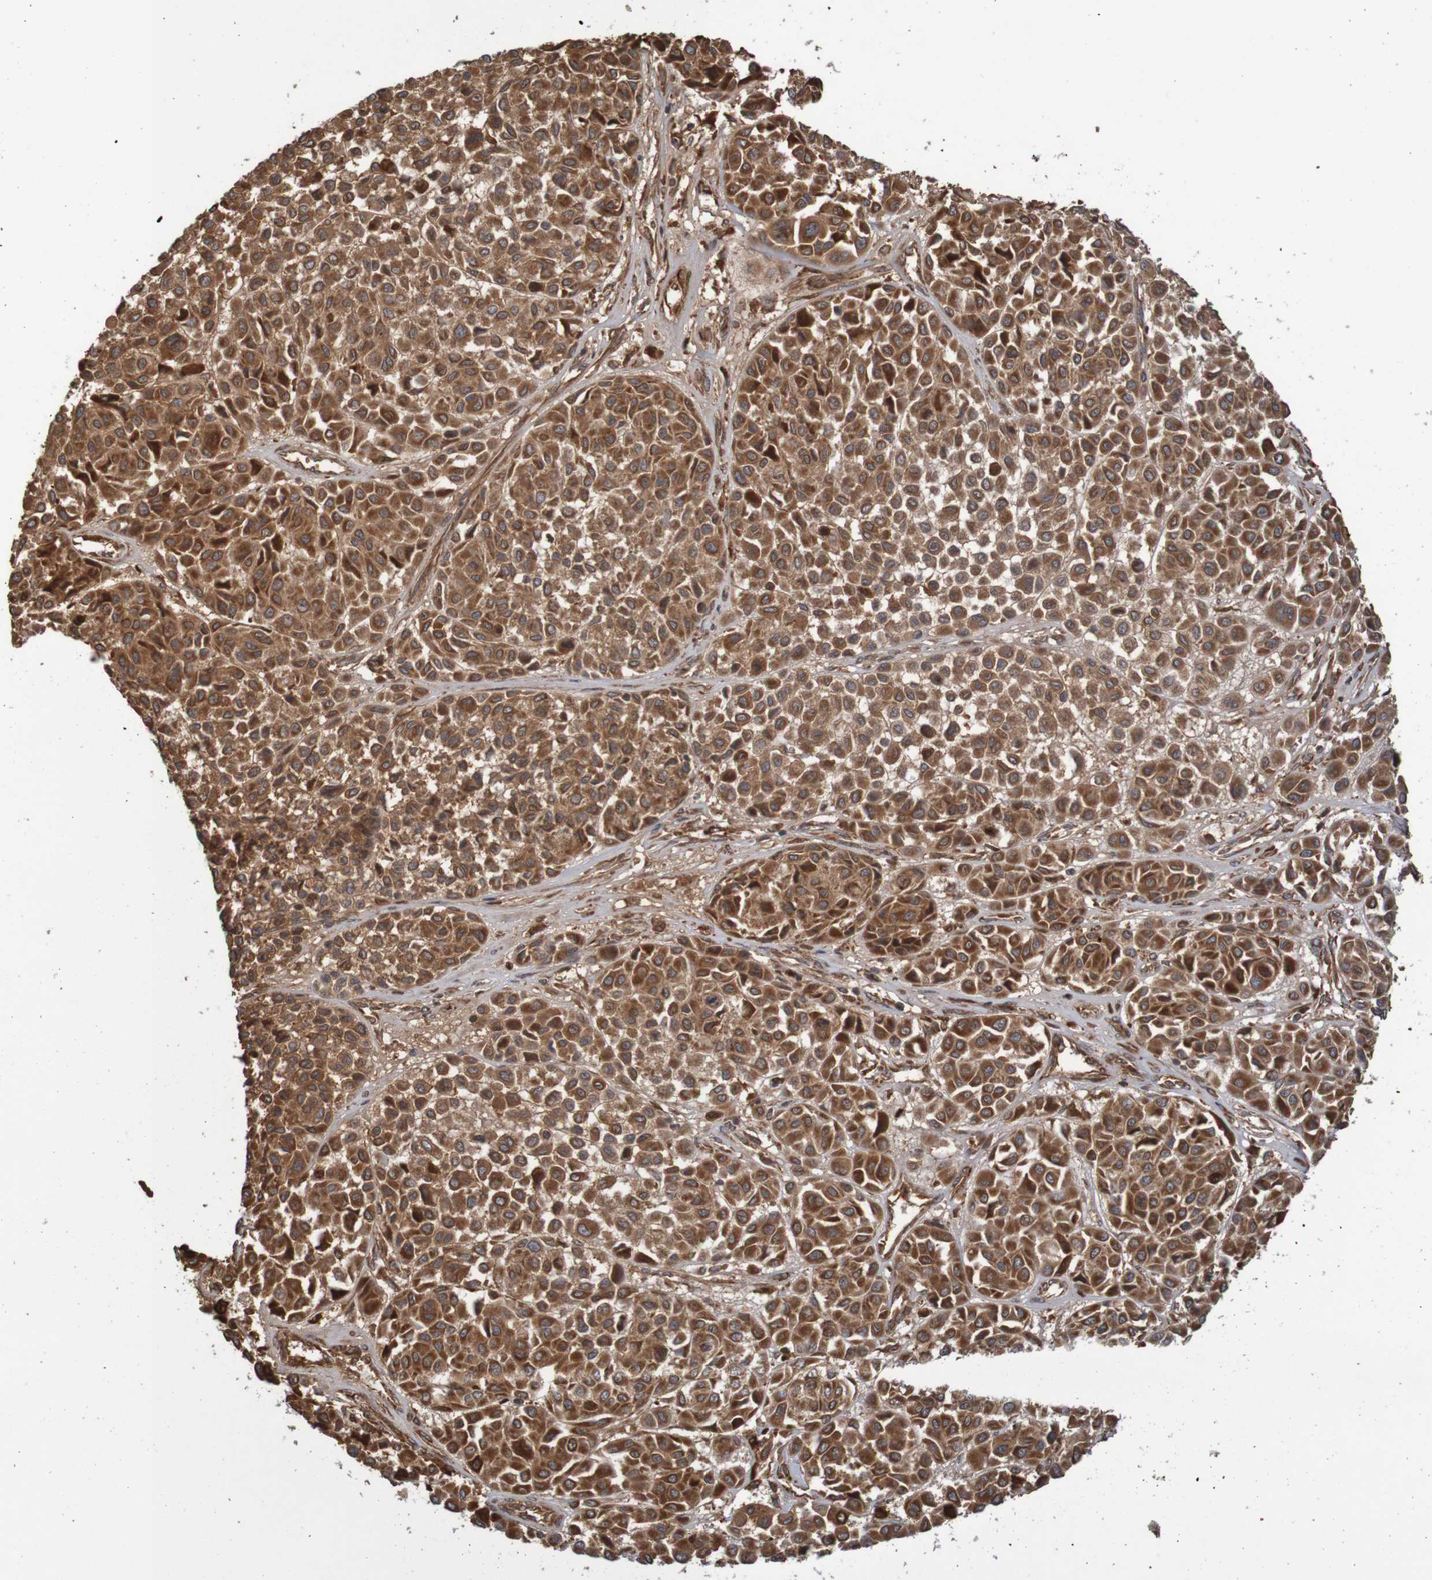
{"staining": {"intensity": "strong", "quantity": ">75%", "location": "cytoplasmic/membranous"}, "tissue": "melanoma", "cell_type": "Tumor cells", "image_type": "cancer", "snomed": [{"axis": "morphology", "description": "Malignant melanoma, Metastatic site"}, {"axis": "topography", "description": "Soft tissue"}], "caption": "Melanoma stained with a protein marker displays strong staining in tumor cells.", "gene": "MRPL52", "patient": {"sex": "male", "age": 41}}